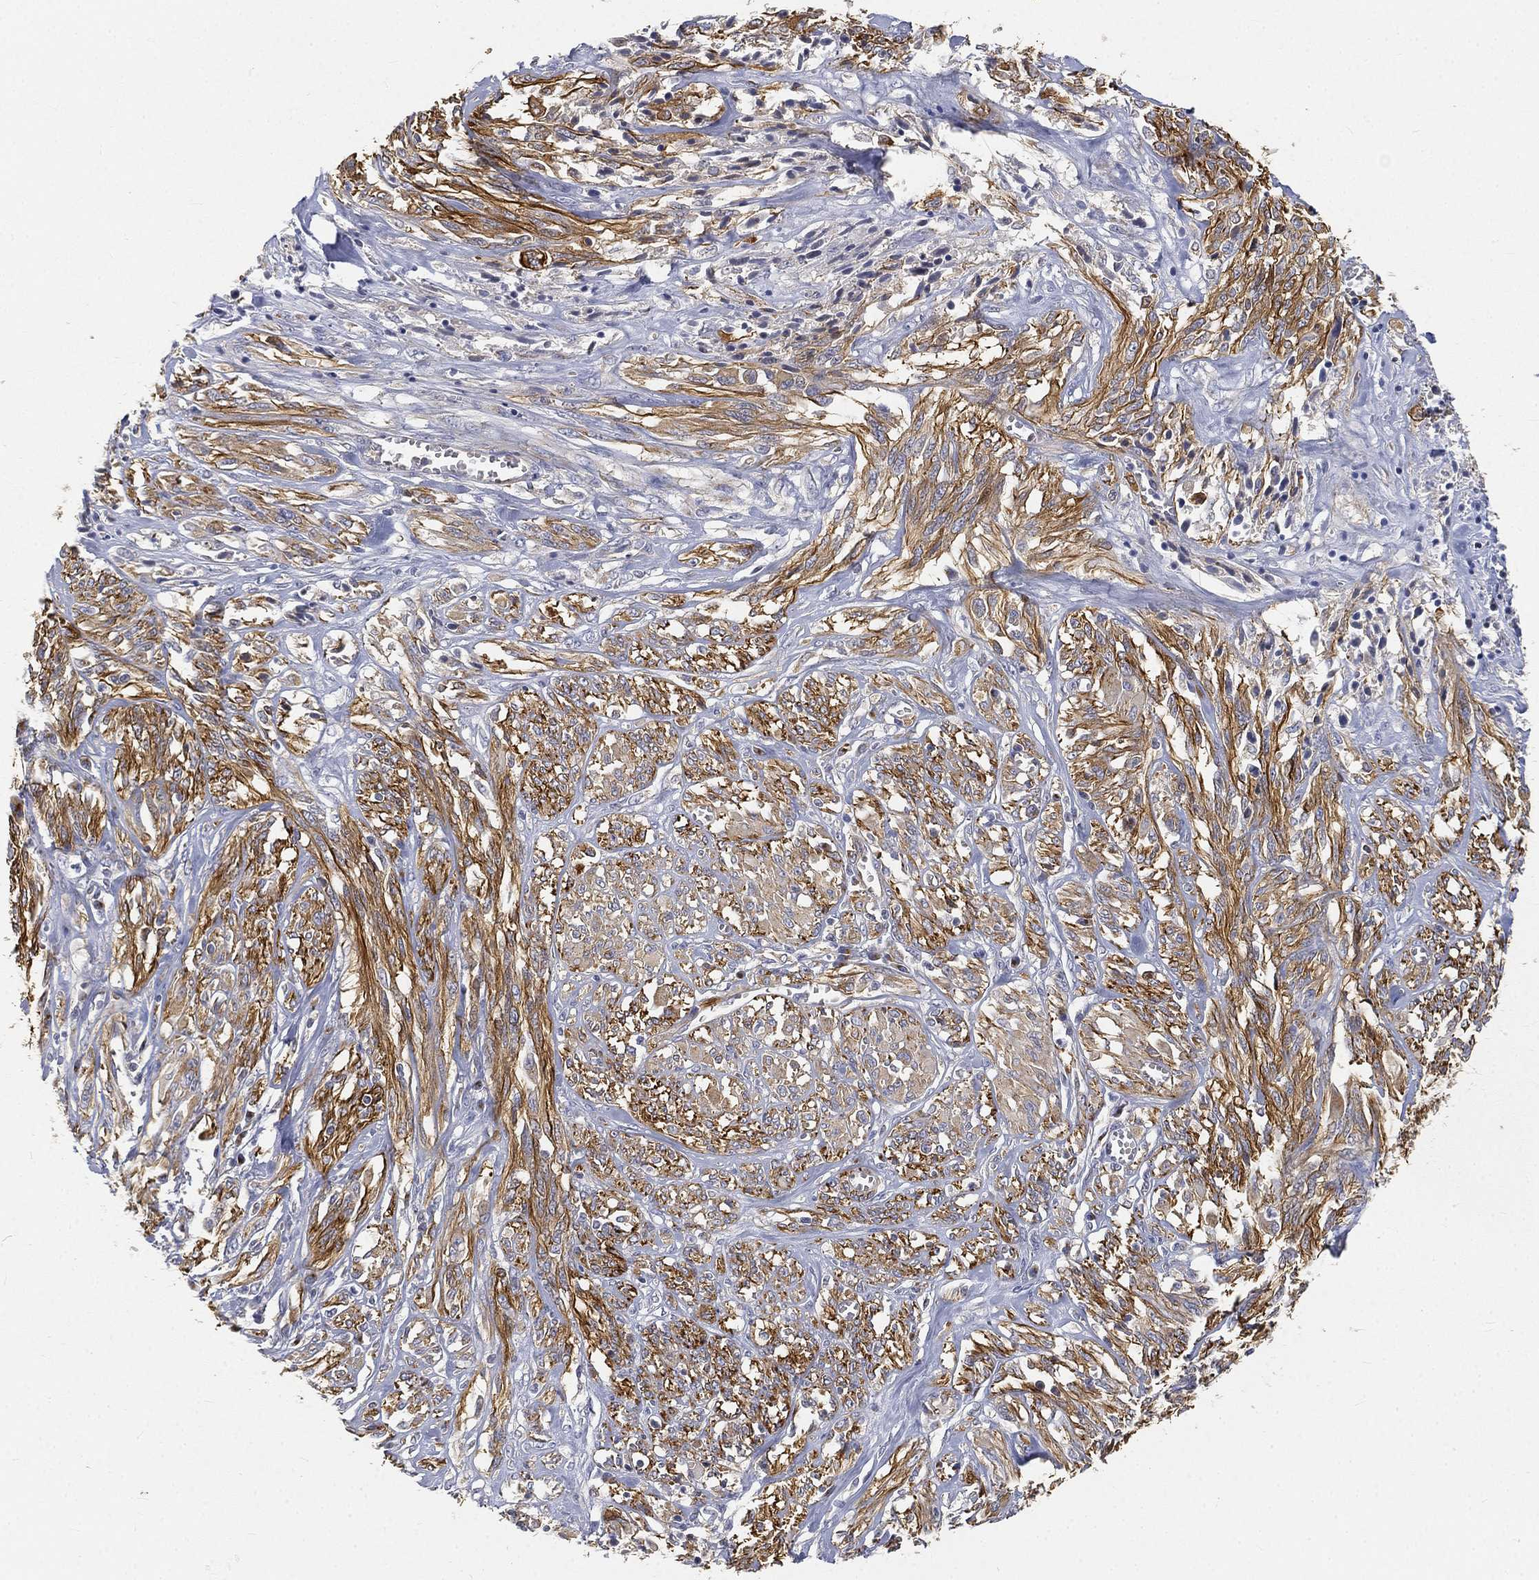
{"staining": {"intensity": "strong", "quantity": "25%-75%", "location": "cytoplasmic/membranous"}, "tissue": "melanoma", "cell_type": "Tumor cells", "image_type": "cancer", "snomed": [{"axis": "morphology", "description": "Malignant melanoma, NOS"}, {"axis": "topography", "description": "Skin"}], "caption": "Immunohistochemical staining of melanoma reveals high levels of strong cytoplasmic/membranous protein positivity in approximately 25%-75% of tumor cells.", "gene": "TMEM25", "patient": {"sex": "female", "age": 91}}